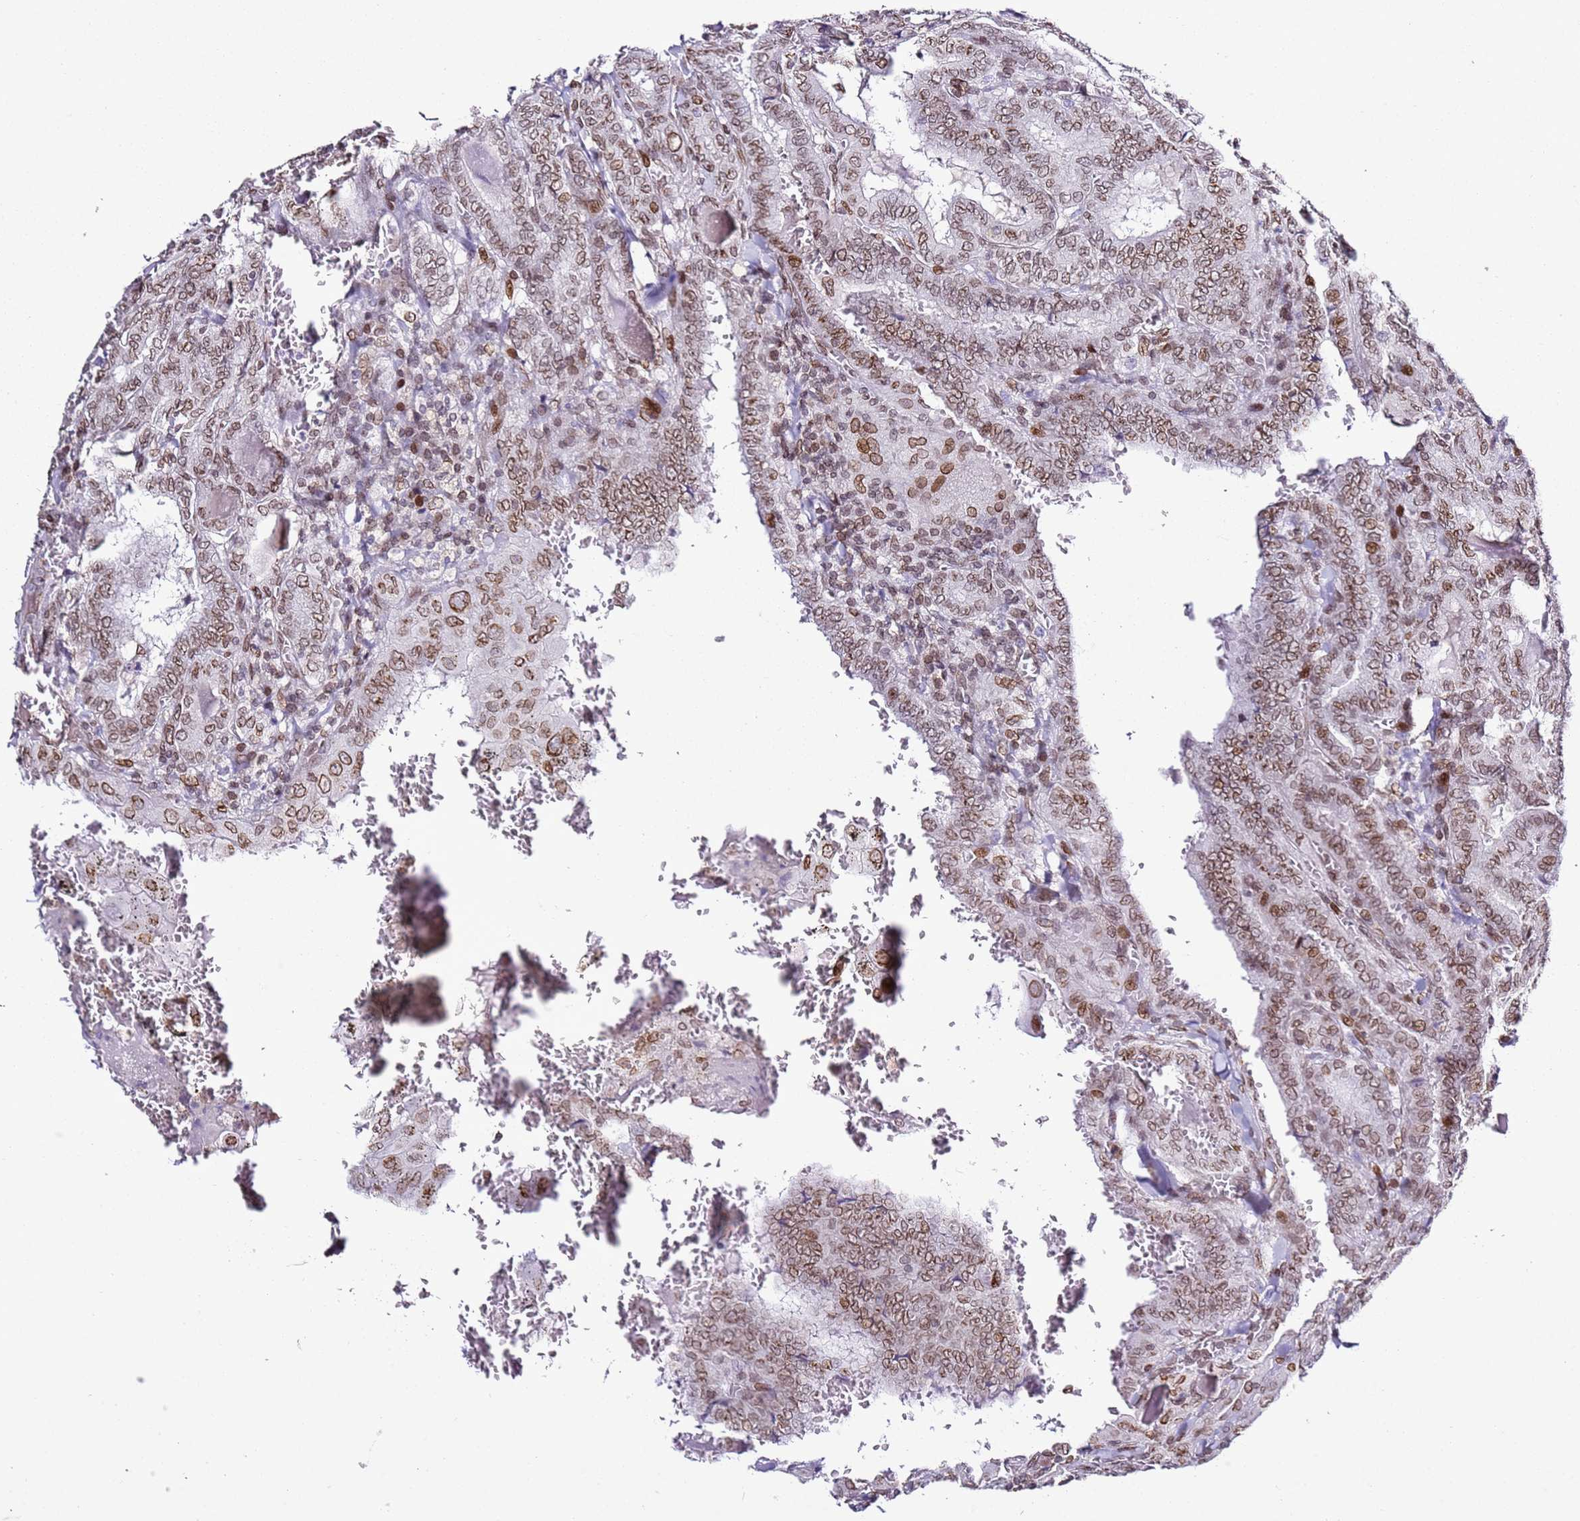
{"staining": {"intensity": "moderate", "quantity": ">75%", "location": "cytoplasmic/membranous,nuclear"}, "tissue": "thyroid cancer", "cell_type": "Tumor cells", "image_type": "cancer", "snomed": [{"axis": "morphology", "description": "Papillary adenocarcinoma, NOS"}, {"axis": "topography", "description": "Thyroid gland"}], "caption": "The histopathology image demonstrates a brown stain indicating the presence of a protein in the cytoplasmic/membranous and nuclear of tumor cells in thyroid cancer (papillary adenocarcinoma). The staining was performed using DAB (3,3'-diaminobenzidine), with brown indicating positive protein expression. Nuclei are stained blue with hematoxylin.", "gene": "POU6F1", "patient": {"sex": "female", "age": 72}}